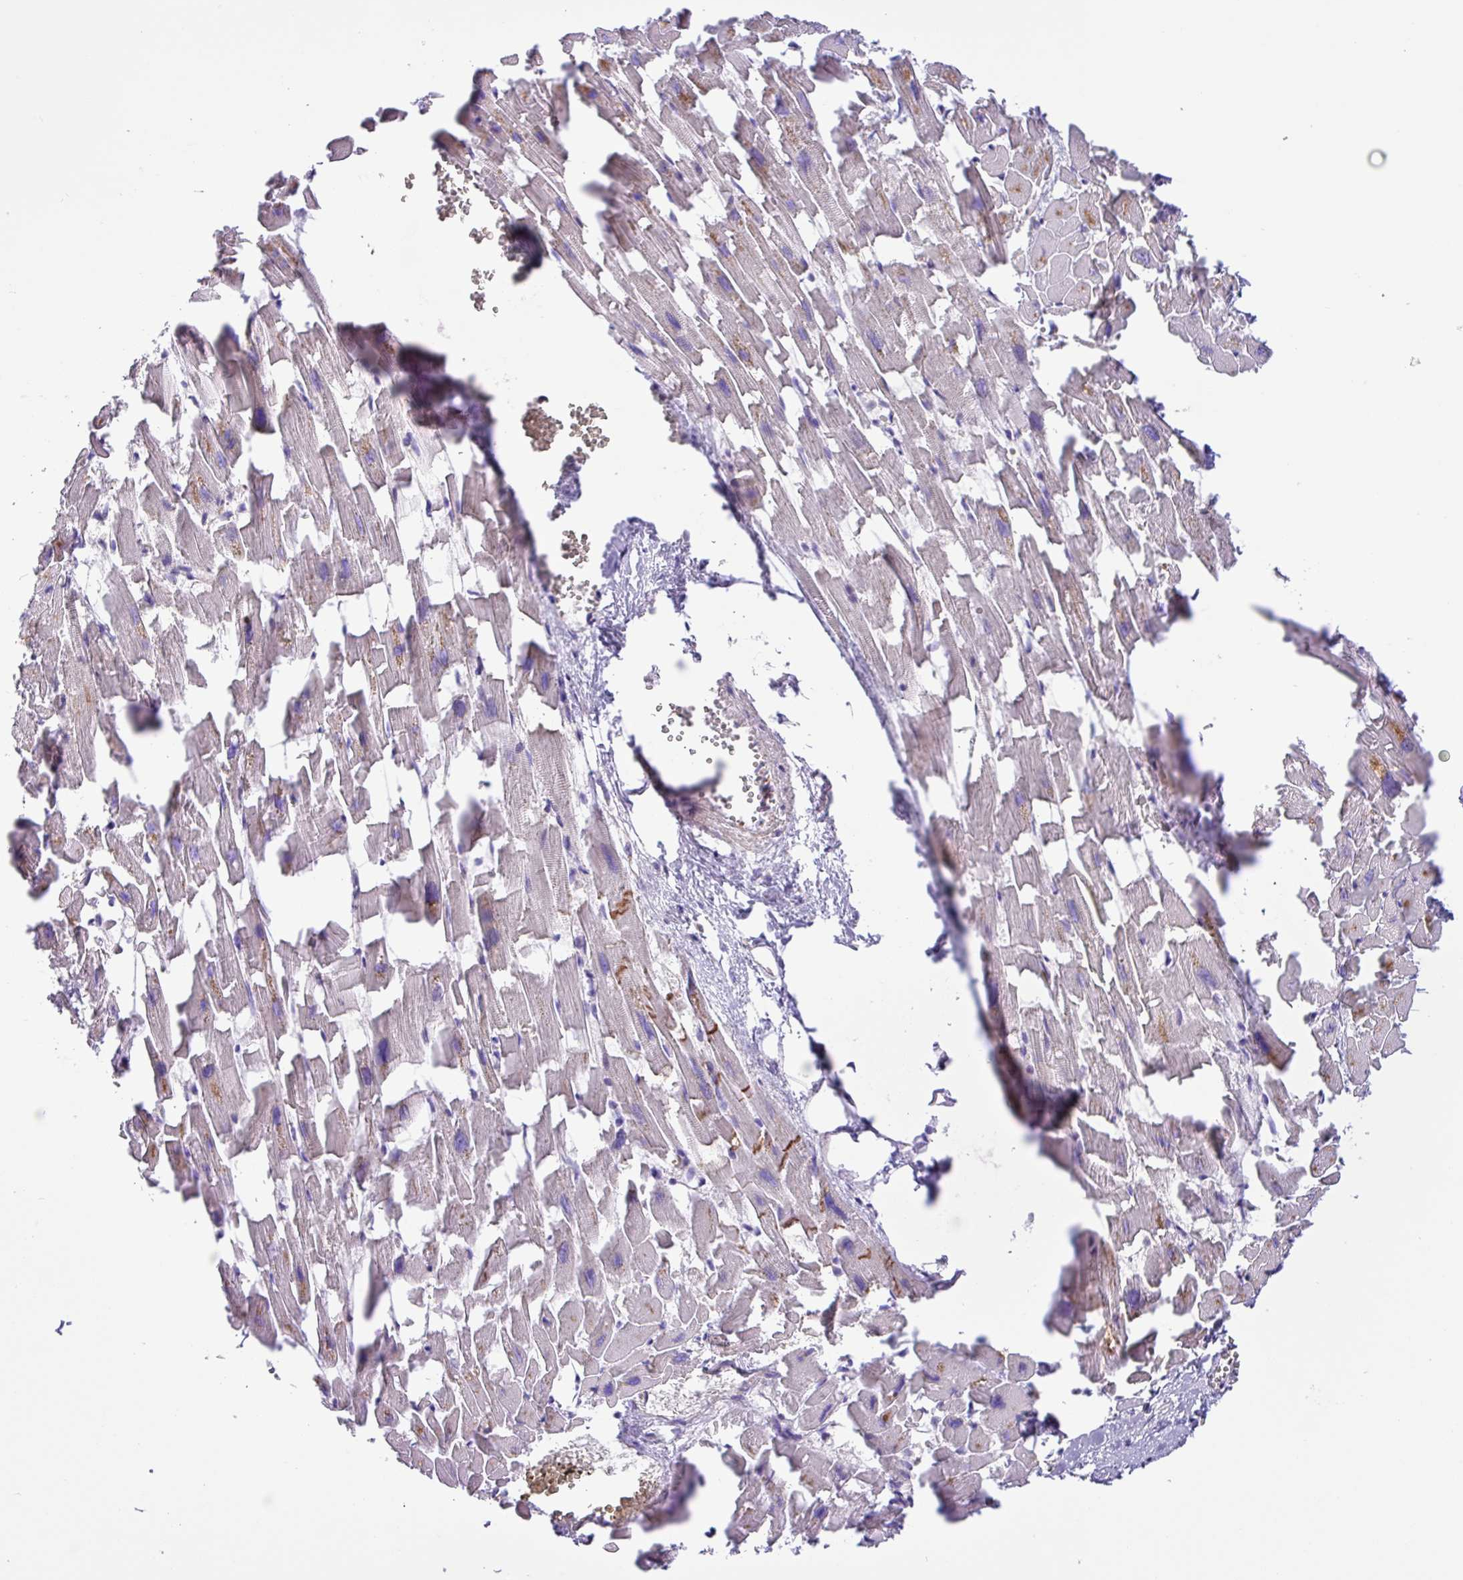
{"staining": {"intensity": "strong", "quantity": "25%-75%", "location": "cytoplasmic/membranous"}, "tissue": "heart muscle", "cell_type": "Cardiomyocytes", "image_type": "normal", "snomed": [{"axis": "morphology", "description": "Normal tissue, NOS"}, {"axis": "topography", "description": "Heart"}], "caption": "A histopathology image of human heart muscle stained for a protein shows strong cytoplasmic/membranous brown staining in cardiomyocytes.", "gene": "MRM2", "patient": {"sex": "female", "age": 64}}